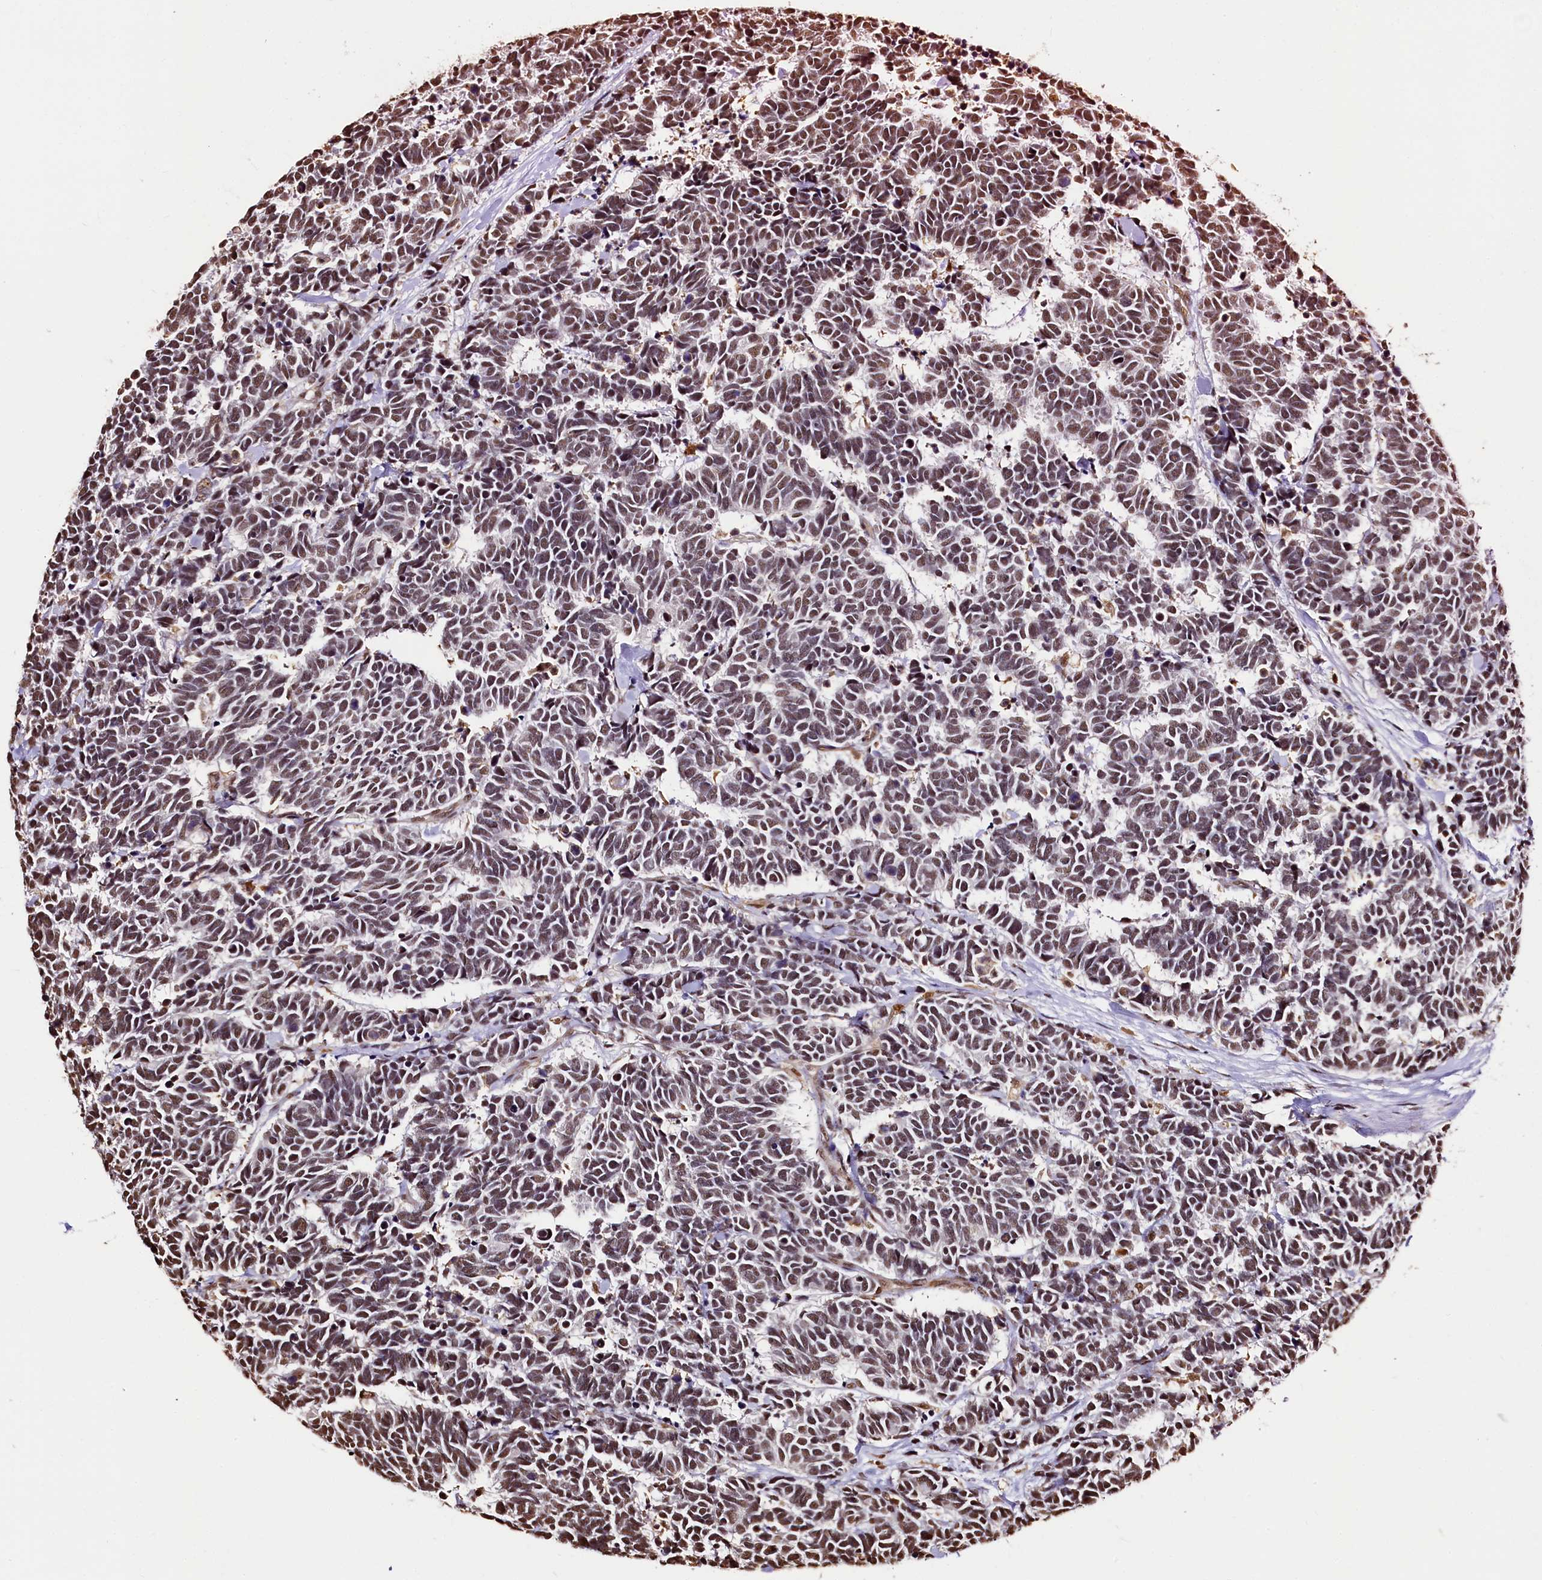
{"staining": {"intensity": "moderate", "quantity": ">75%", "location": "nuclear"}, "tissue": "carcinoid", "cell_type": "Tumor cells", "image_type": "cancer", "snomed": [{"axis": "morphology", "description": "Carcinoma, NOS"}, {"axis": "morphology", "description": "Carcinoid, malignant, NOS"}, {"axis": "topography", "description": "Urinary bladder"}], "caption": "Immunohistochemistry staining of carcinoma, which exhibits medium levels of moderate nuclear positivity in about >75% of tumor cells indicating moderate nuclear protein expression. The staining was performed using DAB (brown) for protein detection and nuclei were counterstained in hematoxylin (blue).", "gene": "SNRPD2", "patient": {"sex": "male", "age": 57}}